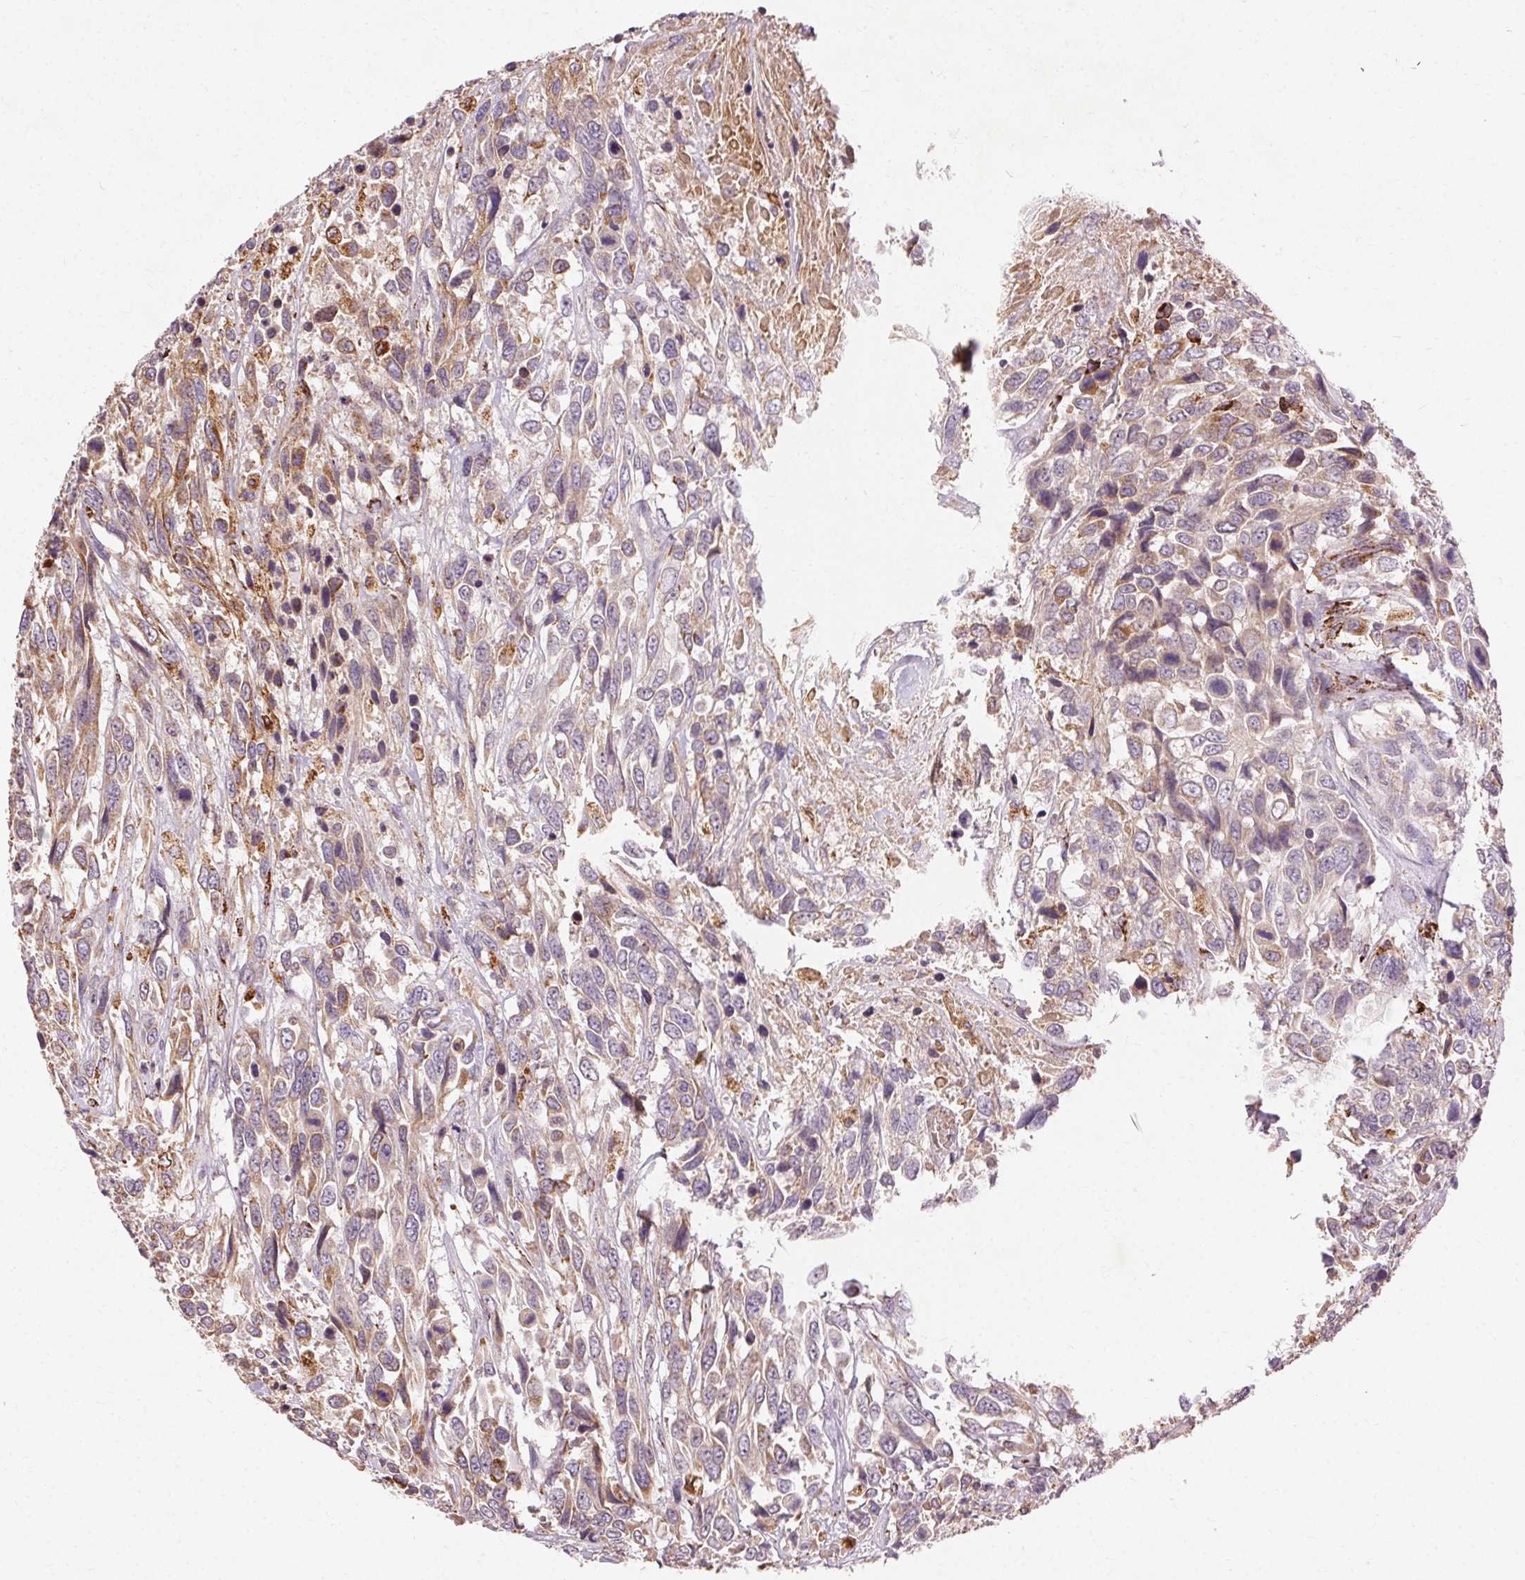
{"staining": {"intensity": "weak", "quantity": "25%-75%", "location": "cytoplasmic/membranous"}, "tissue": "urothelial cancer", "cell_type": "Tumor cells", "image_type": "cancer", "snomed": [{"axis": "morphology", "description": "Urothelial carcinoma, High grade"}, {"axis": "topography", "description": "Urinary bladder"}], "caption": "High-magnification brightfield microscopy of urothelial cancer stained with DAB (3,3'-diaminobenzidine) (brown) and counterstained with hematoxylin (blue). tumor cells exhibit weak cytoplasmic/membranous expression is present in approximately25%-75% of cells.", "gene": "REP15", "patient": {"sex": "female", "age": 70}}